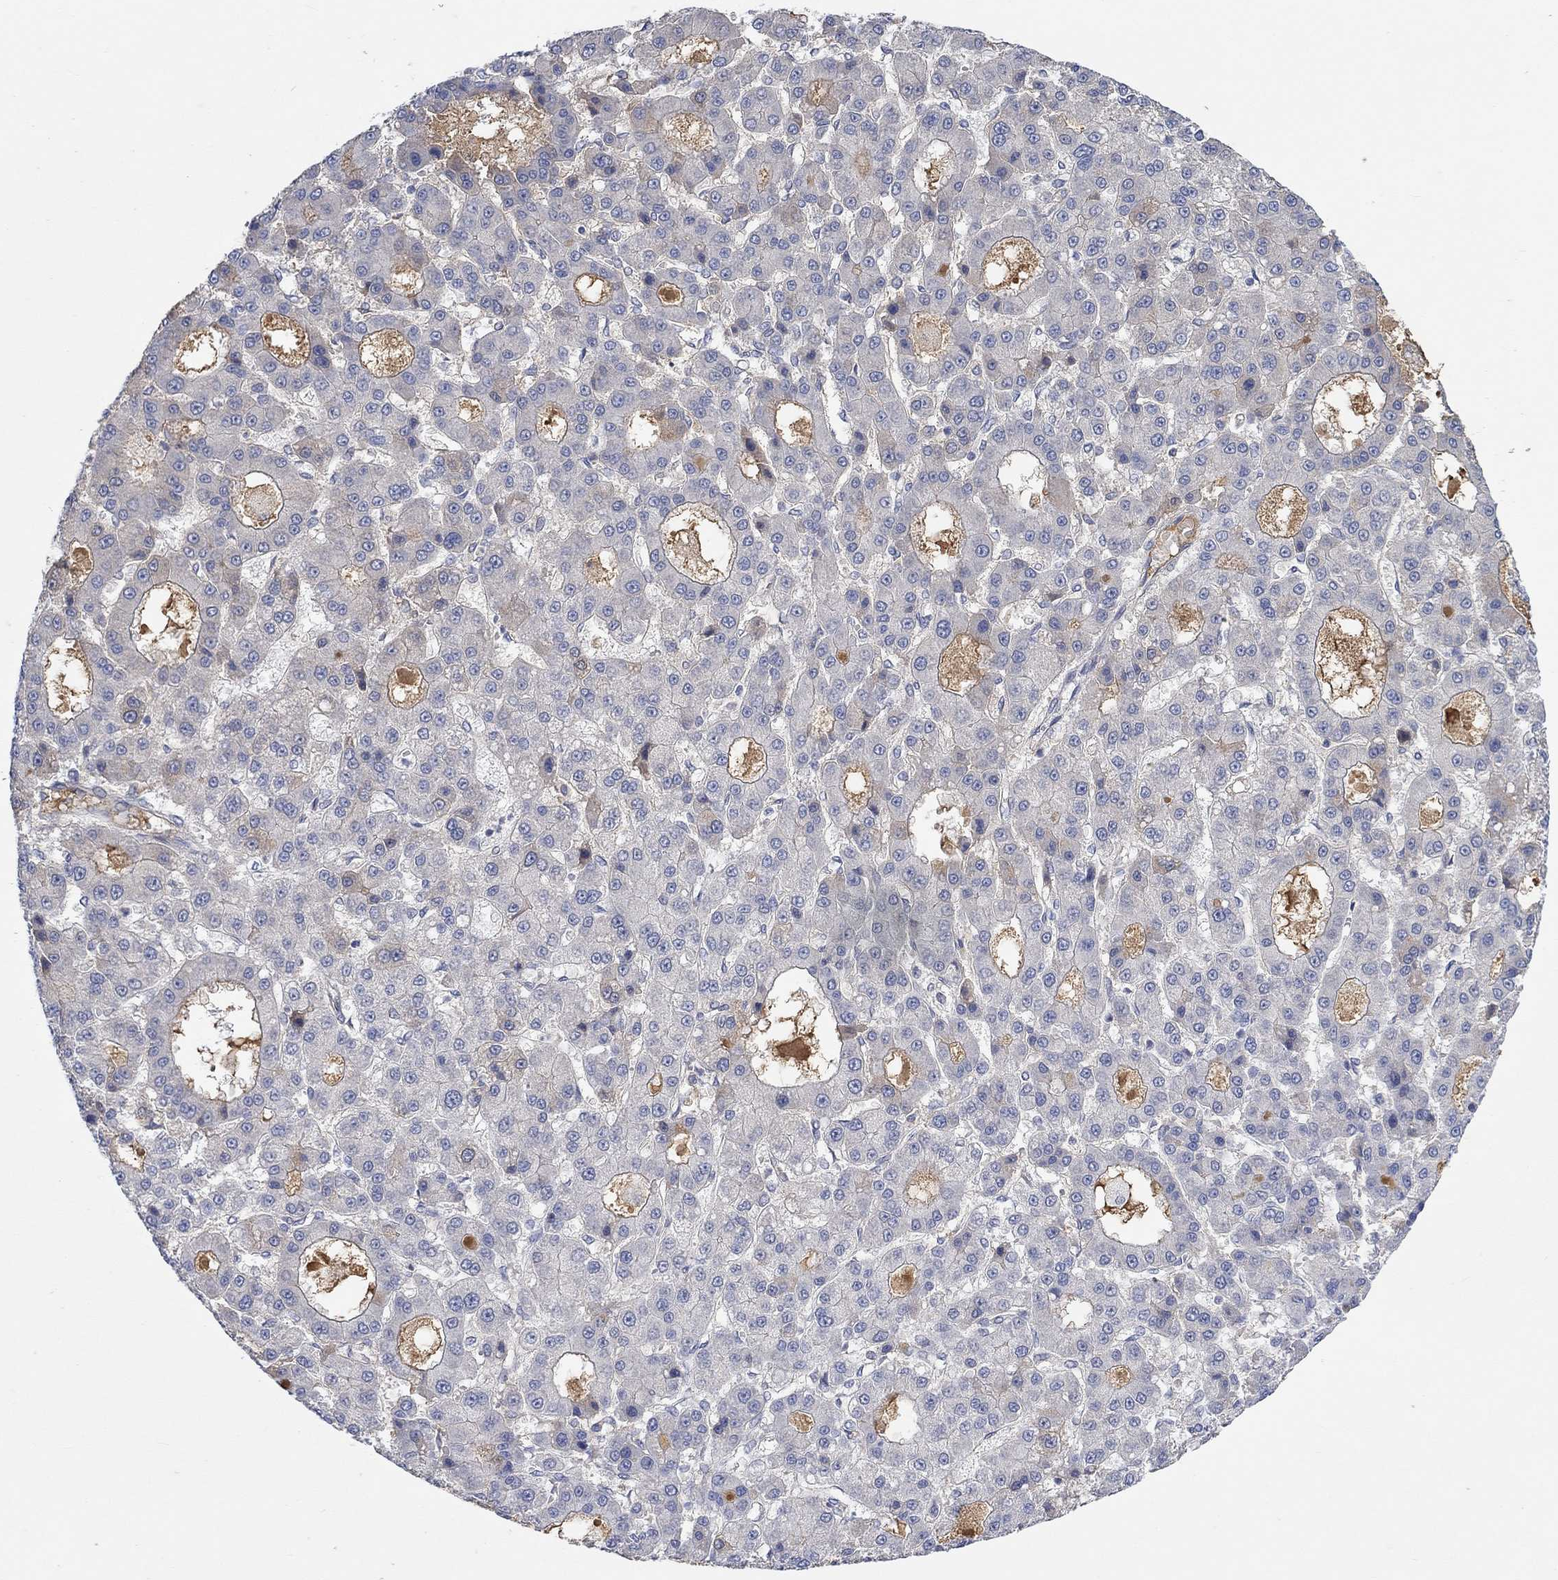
{"staining": {"intensity": "negative", "quantity": "none", "location": "none"}, "tissue": "liver cancer", "cell_type": "Tumor cells", "image_type": "cancer", "snomed": [{"axis": "morphology", "description": "Carcinoma, Hepatocellular, NOS"}, {"axis": "topography", "description": "Liver"}], "caption": "Hepatocellular carcinoma (liver) was stained to show a protein in brown. There is no significant staining in tumor cells.", "gene": "MSTN", "patient": {"sex": "male", "age": 70}}